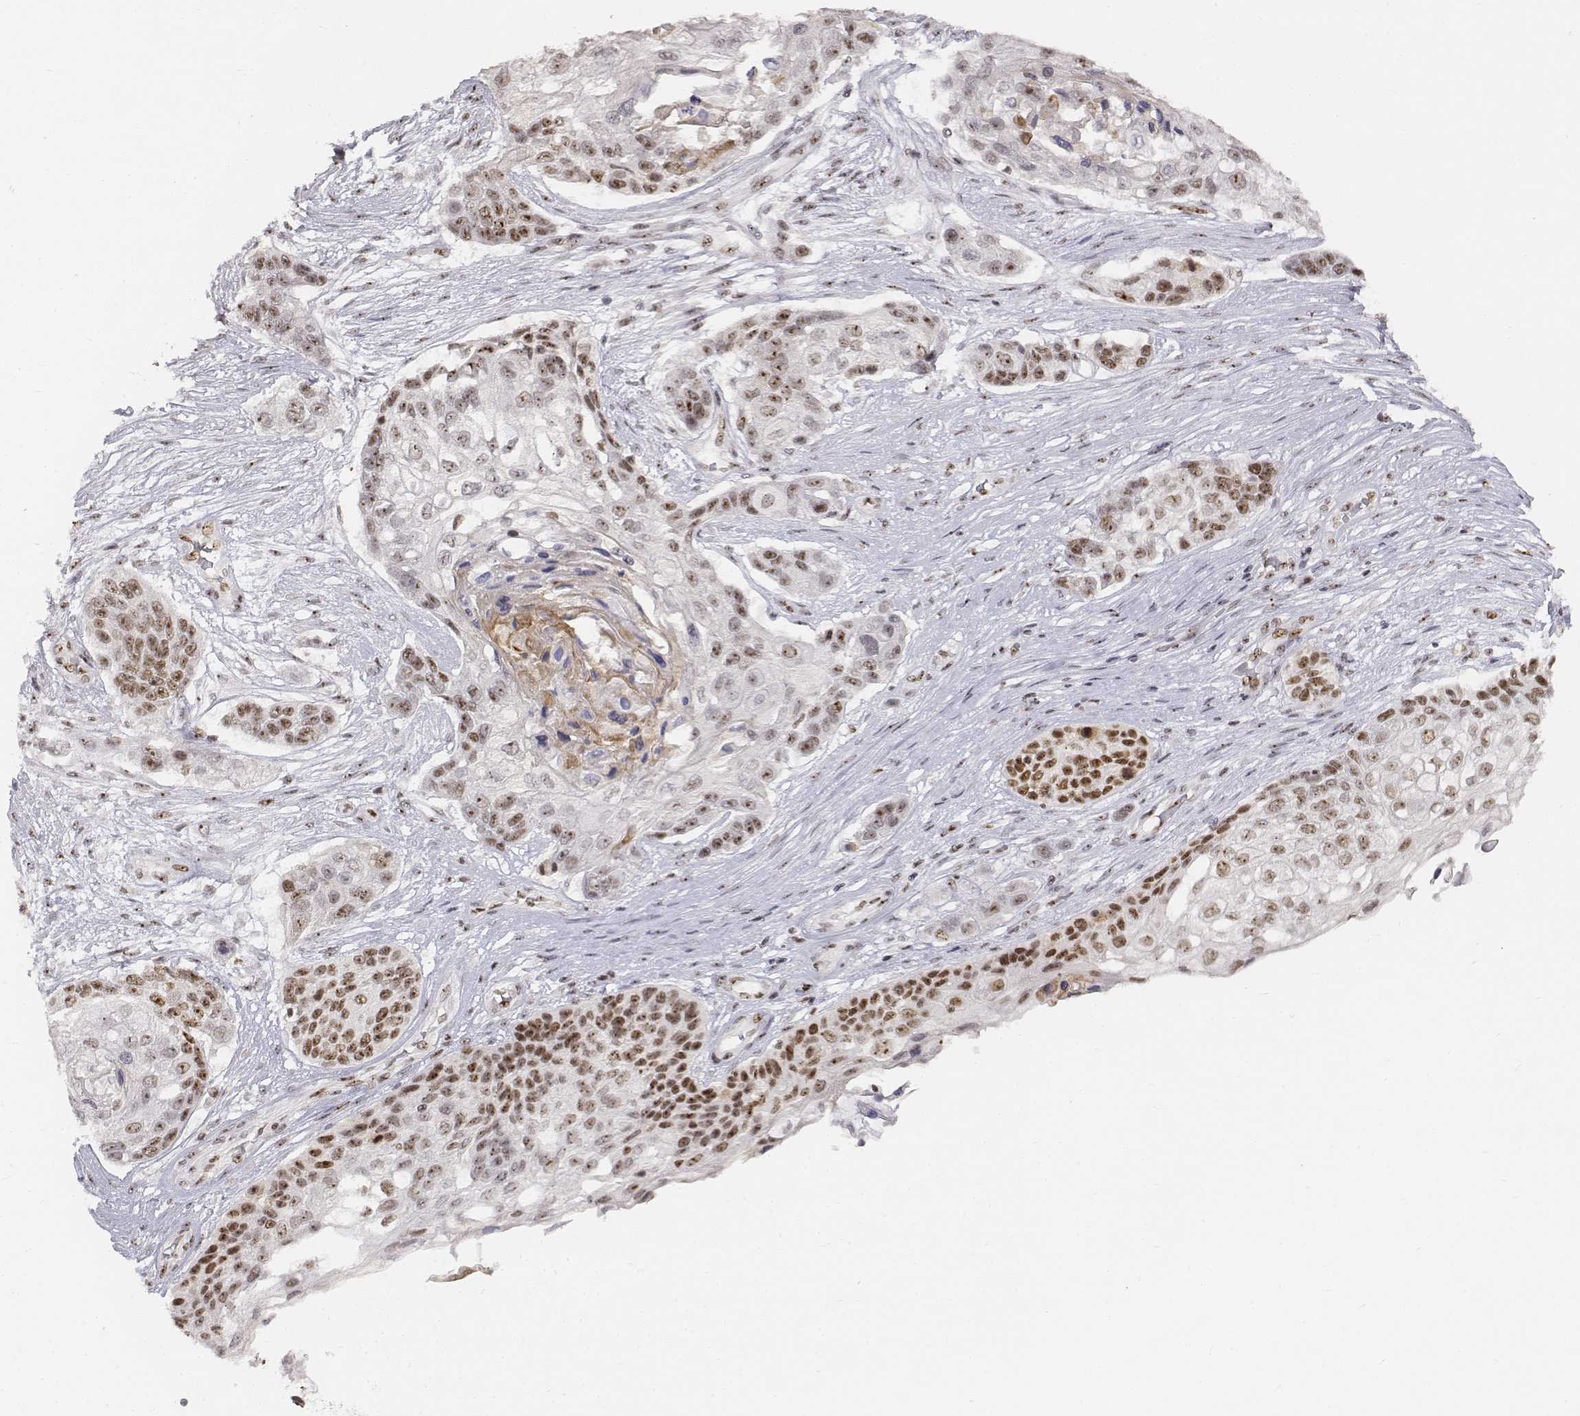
{"staining": {"intensity": "strong", "quantity": "<25%", "location": "nuclear"}, "tissue": "lung cancer", "cell_type": "Tumor cells", "image_type": "cancer", "snomed": [{"axis": "morphology", "description": "Squamous cell carcinoma, NOS"}, {"axis": "topography", "description": "Lung"}], "caption": "An image of lung cancer (squamous cell carcinoma) stained for a protein displays strong nuclear brown staining in tumor cells. (DAB (3,3'-diaminobenzidine) IHC, brown staining for protein, blue staining for nuclei).", "gene": "PHF6", "patient": {"sex": "male", "age": 69}}